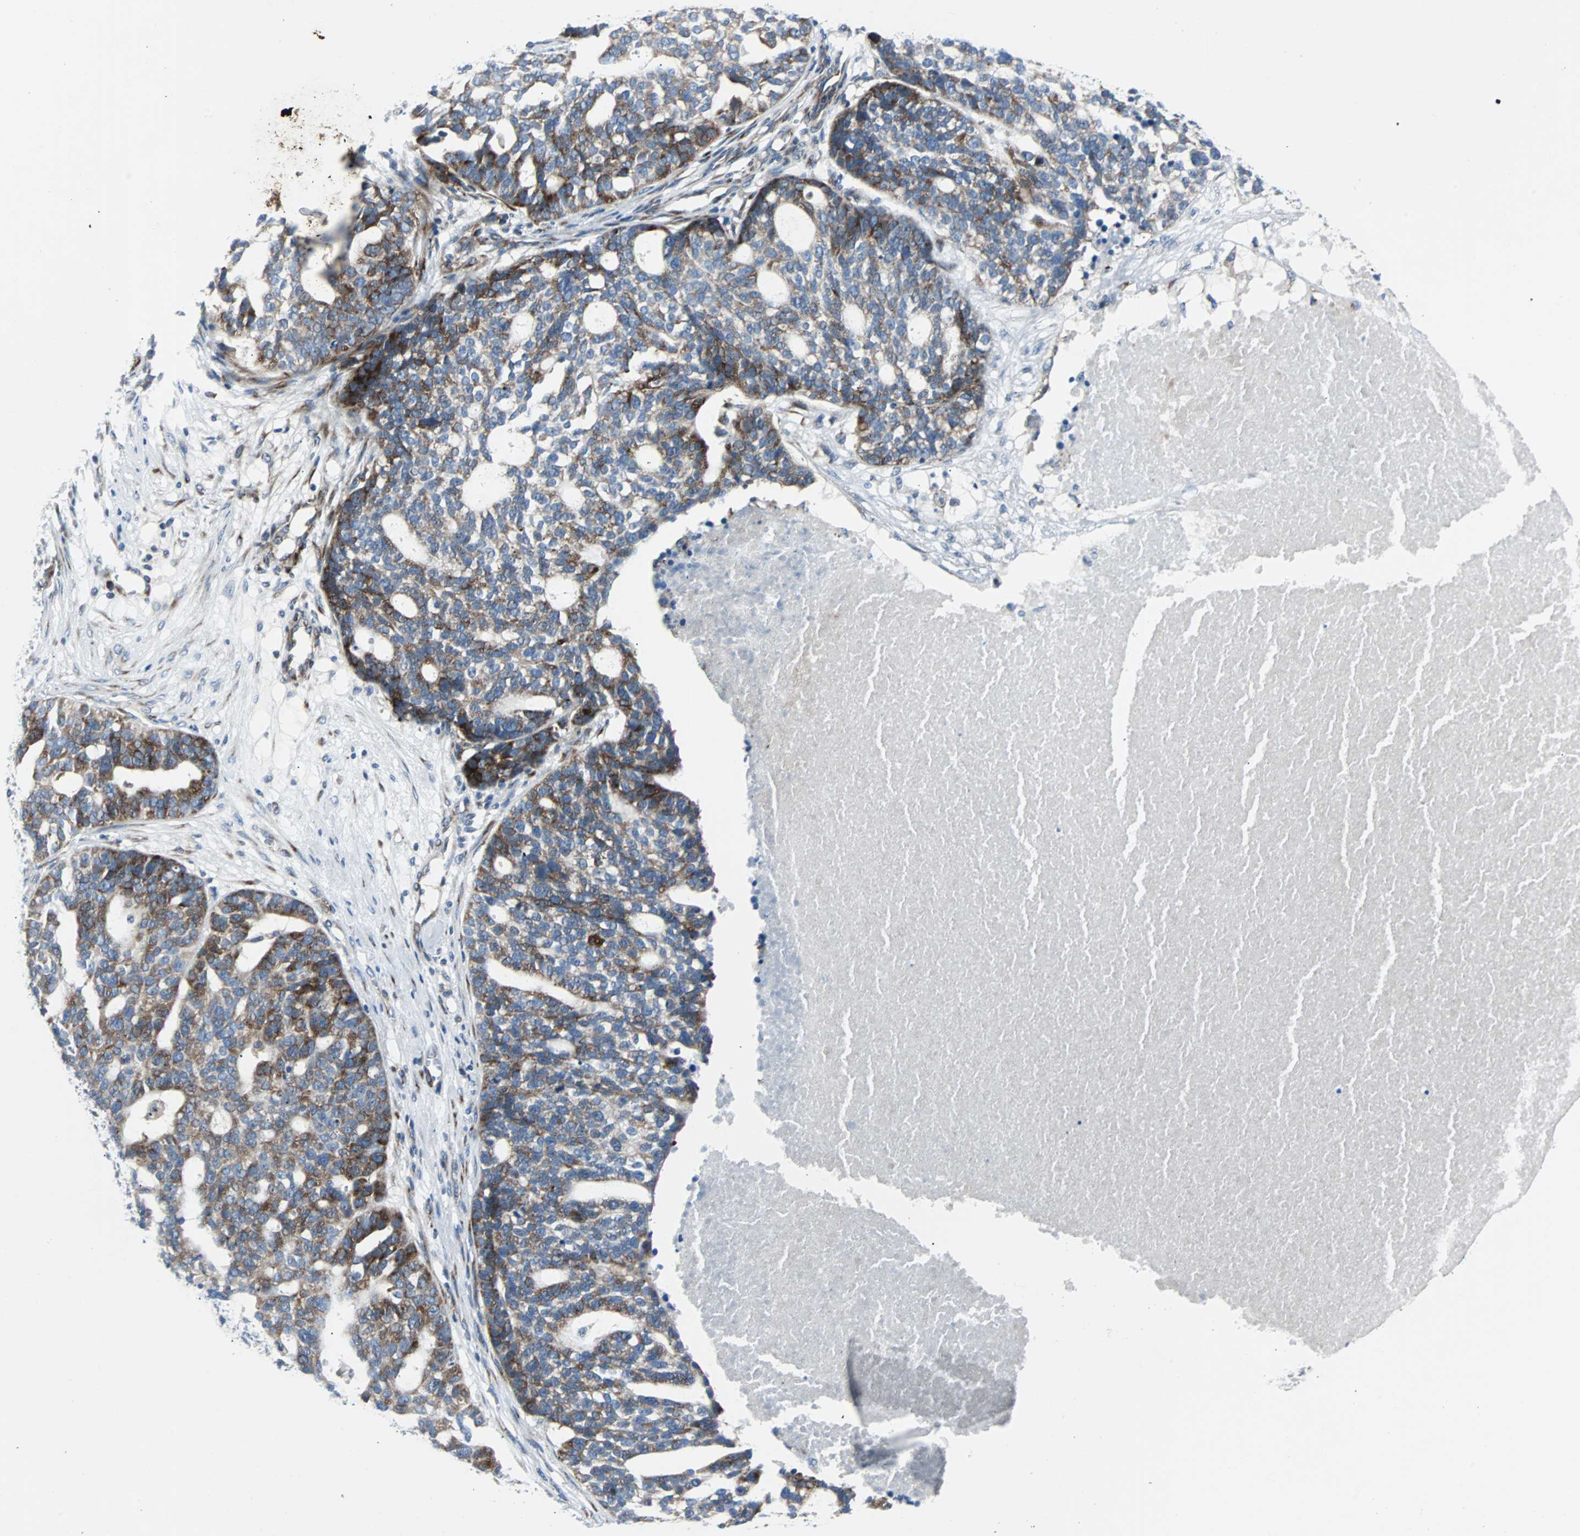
{"staining": {"intensity": "moderate", "quantity": ">75%", "location": "cytoplasmic/membranous"}, "tissue": "ovarian cancer", "cell_type": "Tumor cells", "image_type": "cancer", "snomed": [{"axis": "morphology", "description": "Cystadenocarcinoma, serous, NOS"}, {"axis": "topography", "description": "Ovary"}], "caption": "The immunohistochemical stain shows moderate cytoplasmic/membranous positivity in tumor cells of ovarian cancer (serous cystadenocarcinoma) tissue.", "gene": "BBC3", "patient": {"sex": "female", "age": 59}}